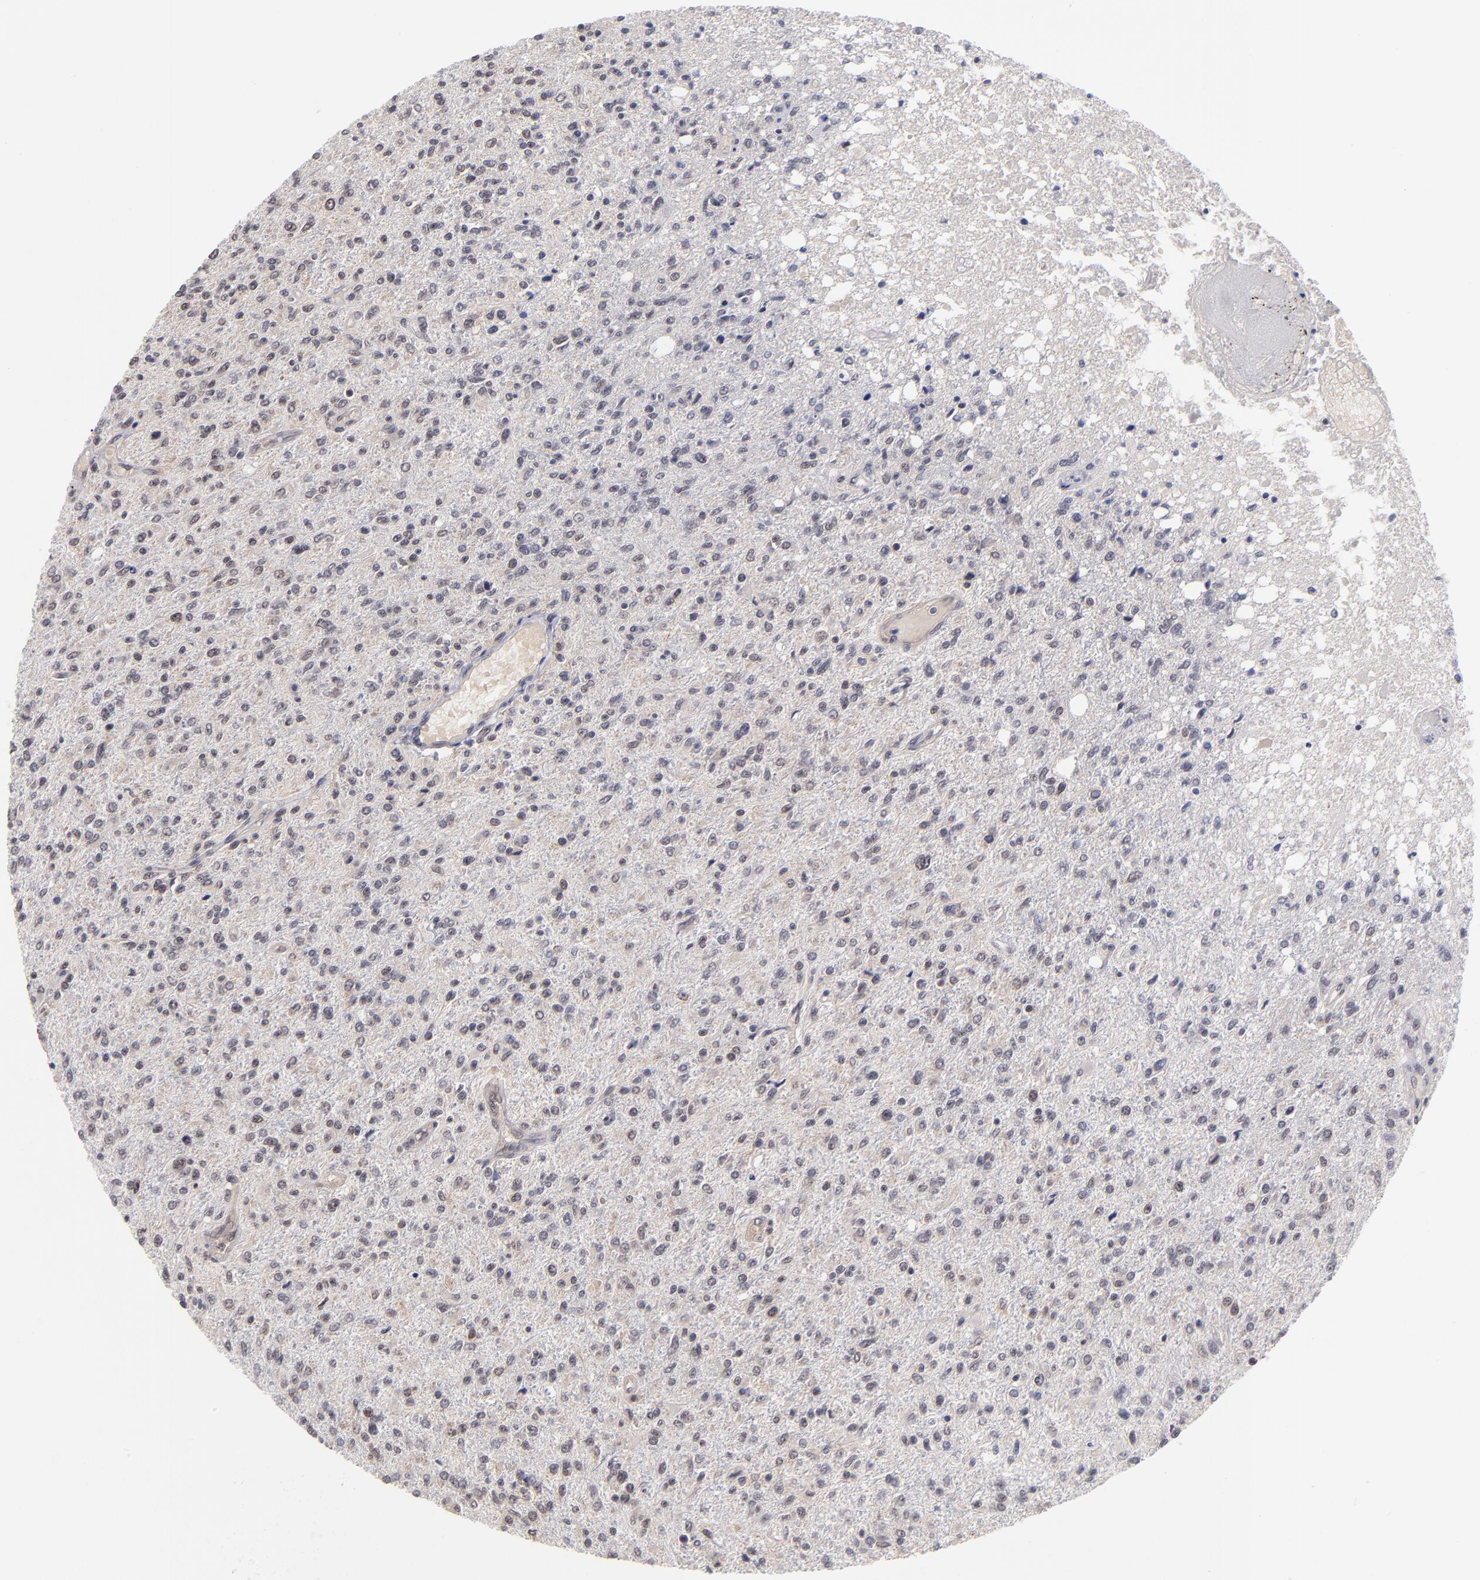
{"staining": {"intensity": "weak", "quantity": "<25%", "location": "cytoplasmic/membranous"}, "tissue": "glioma", "cell_type": "Tumor cells", "image_type": "cancer", "snomed": [{"axis": "morphology", "description": "Glioma, malignant, High grade"}, {"axis": "topography", "description": "Cerebral cortex"}], "caption": "Tumor cells show no significant protein staining in malignant high-grade glioma.", "gene": "UBE2E3", "patient": {"sex": "male", "age": 76}}